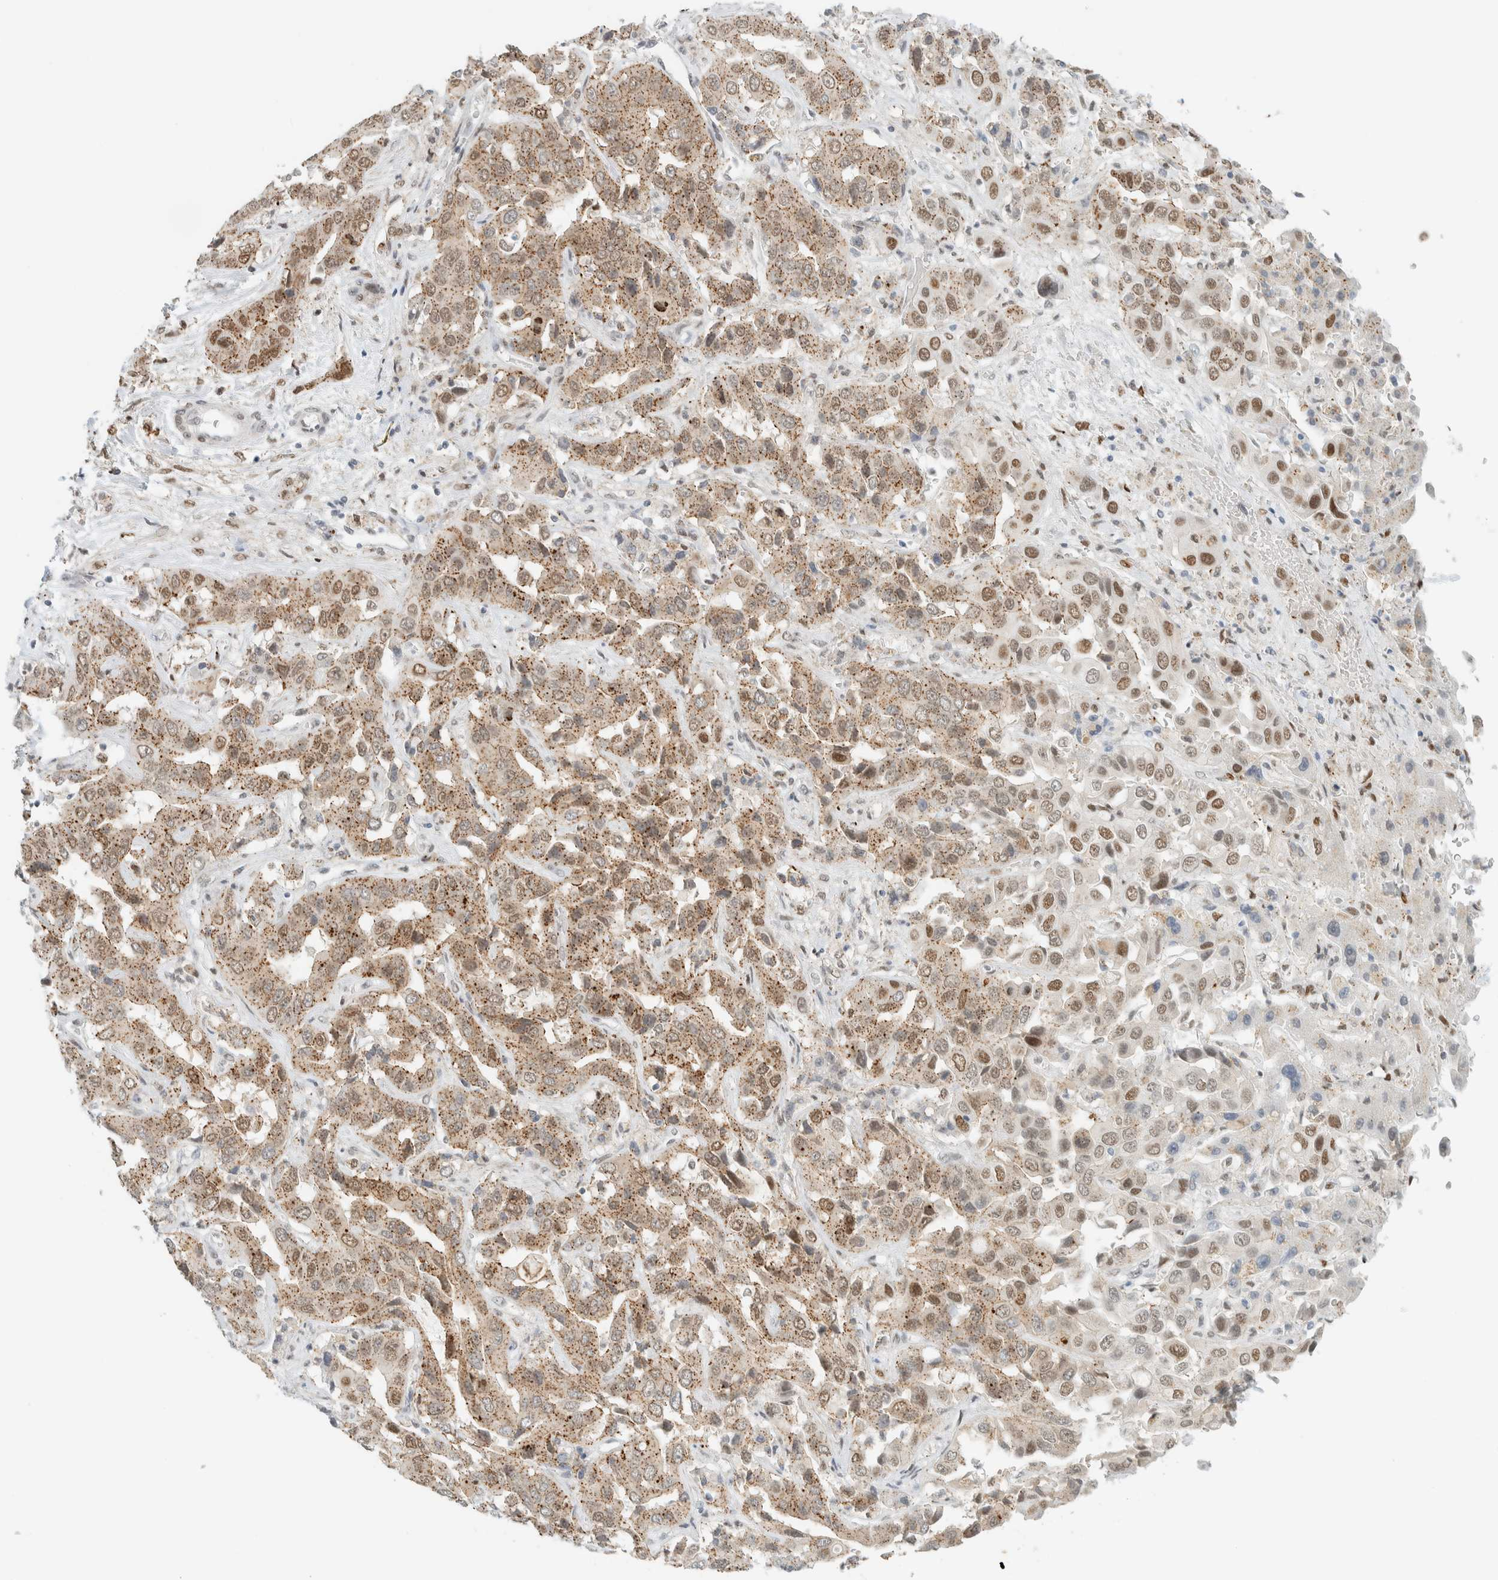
{"staining": {"intensity": "moderate", "quantity": ">75%", "location": "cytoplasmic/membranous,nuclear"}, "tissue": "liver cancer", "cell_type": "Tumor cells", "image_type": "cancer", "snomed": [{"axis": "morphology", "description": "Cholangiocarcinoma"}, {"axis": "topography", "description": "Liver"}], "caption": "Cholangiocarcinoma (liver) was stained to show a protein in brown. There is medium levels of moderate cytoplasmic/membranous and nuclear positivity in approximately >75% of tumor cells.", "gene": "TFE3", "patient": {"sex": "female", "age": 52}}